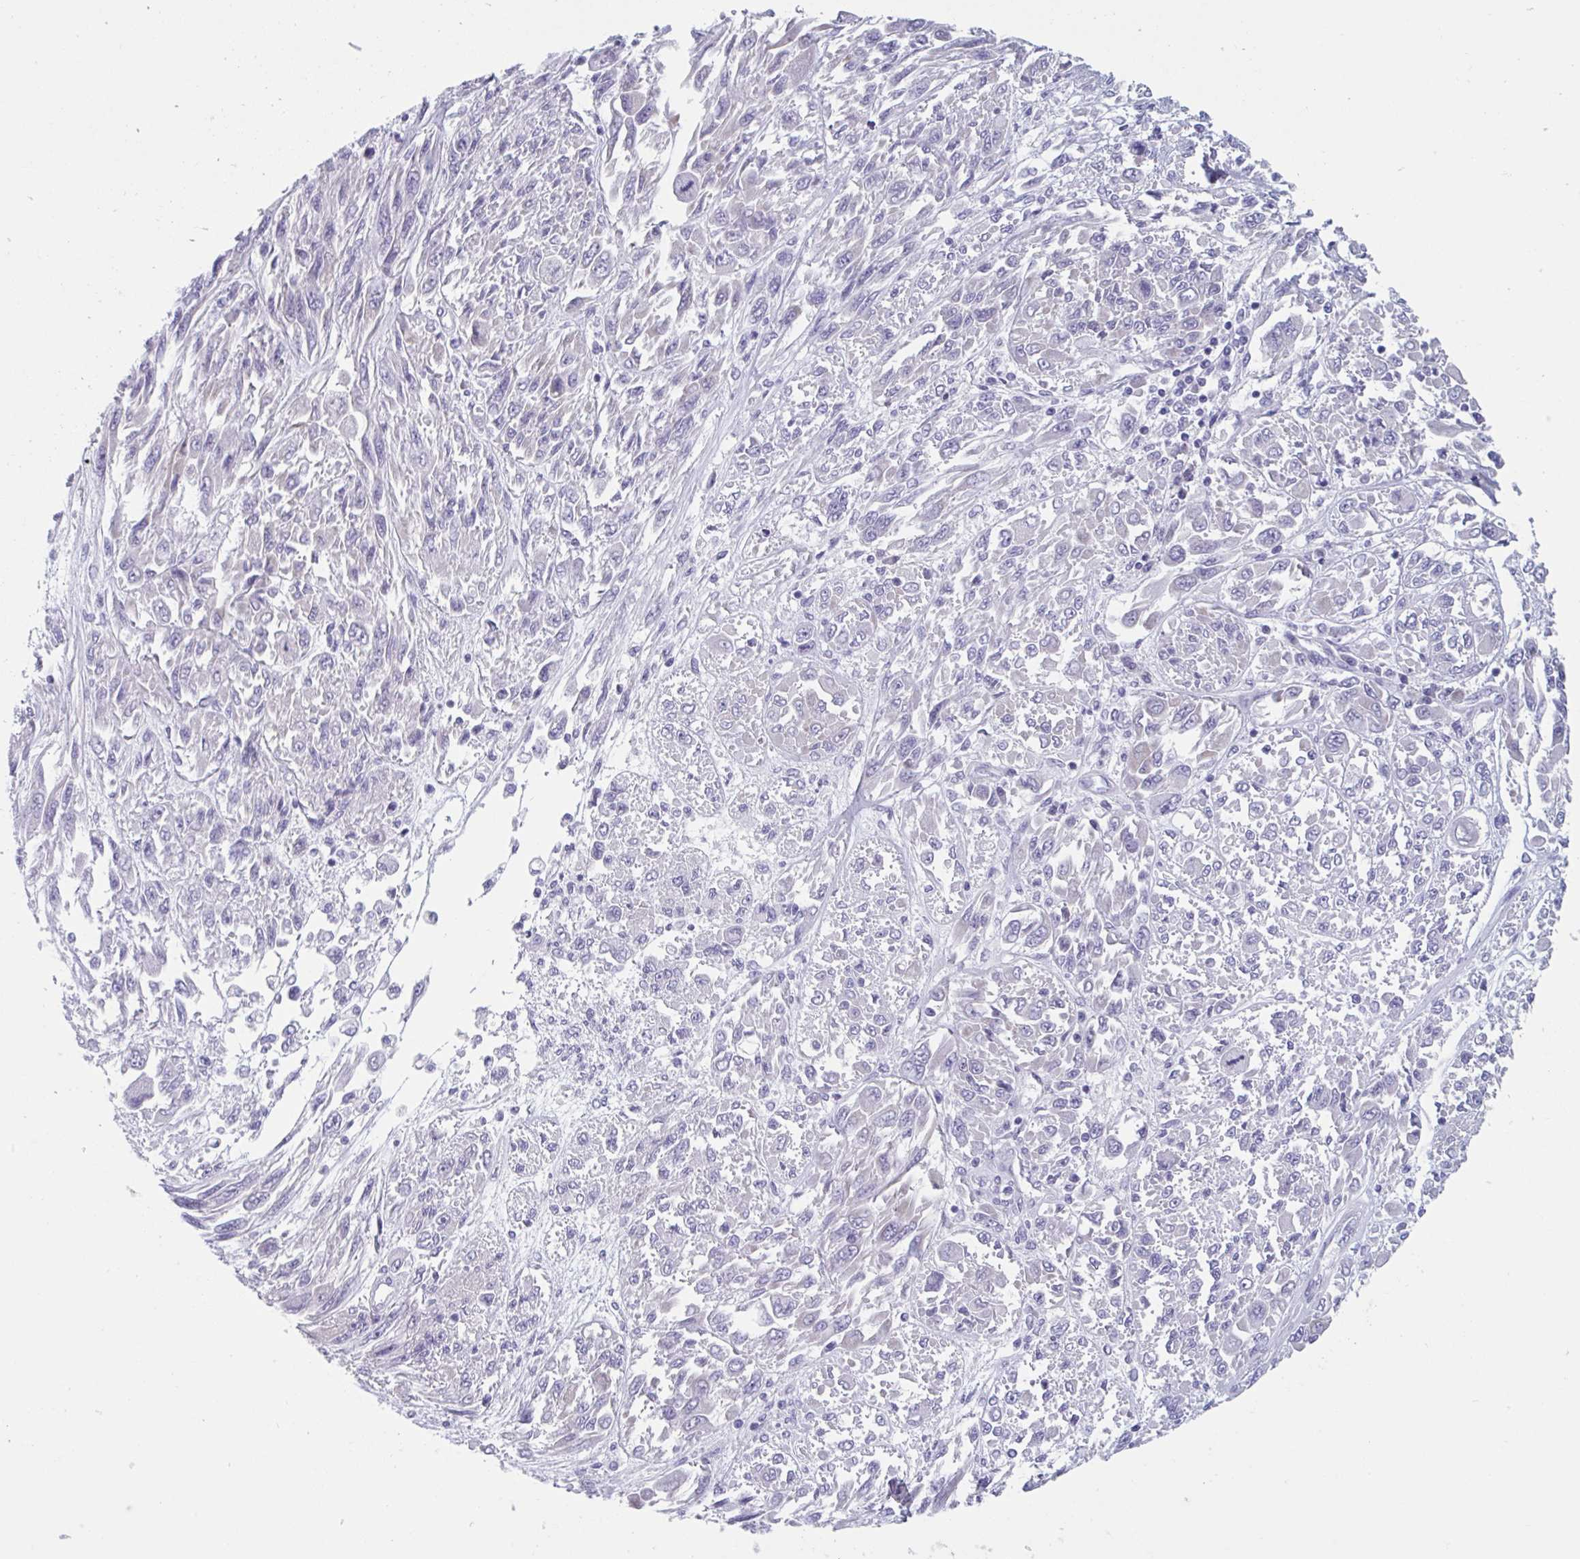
{"staining": {"intensity": "negative", "quantity": "none", "location": "none"}, "tissue": "melanoma", "cell_type": "Tumor cells", "image_type": "cancer", "snomed": [{"axis": "morphology", "description": "Malignant melanoma, NOS"}, {"axis": "topography", "description": "Skin"}], "caption": "Malignant melanoma was stained to show a protein in brown. There is no significant positivity in tumor cells.", "gene": "HSD11B2", "patient": {"sex": "female", "age": 91}}